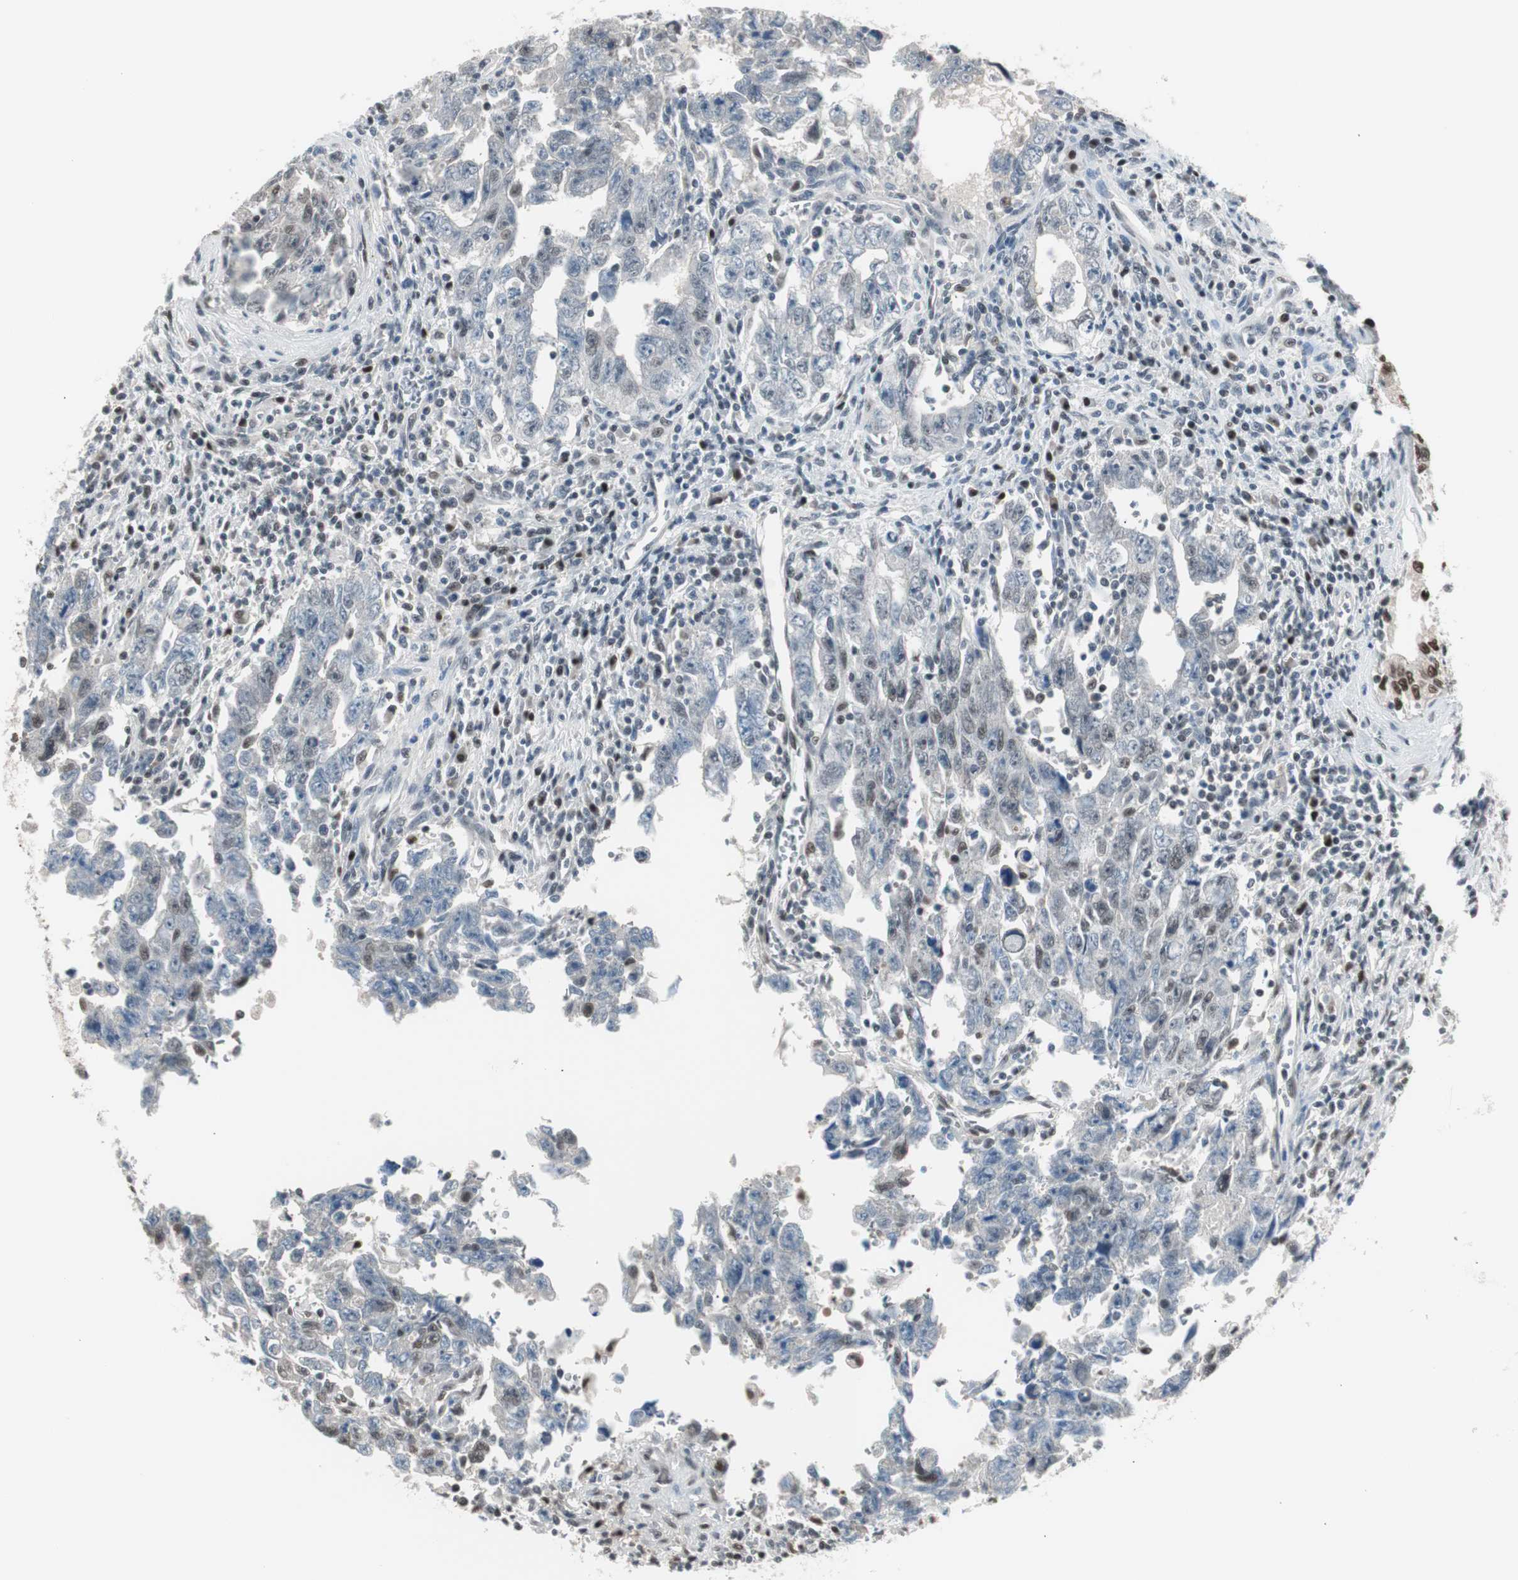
{"staining": {"intensity": "weak", "quantity": "25%-75%", "location": "nuclear"}, "tissue": "testis cancer", "cell_type": "Tumor cells", "image_type": "cancer", "snomed": [{"axis": "morphology", "description": "Carcinoma, Embryonal, NOS"}, {"axis": "topography", "description": "Testis"}], "caption": "Immunohistochemistry (DAB (3,3'-diaminobenzidine)) staining of human testis cancer displays weak nuclear protein positivity in approximately 25%-75% of tumor cells. (IHC, brightfield microscopy, high magnification).", "gene": "LONP2", "patient": {"sex": "male", "age": 28}}